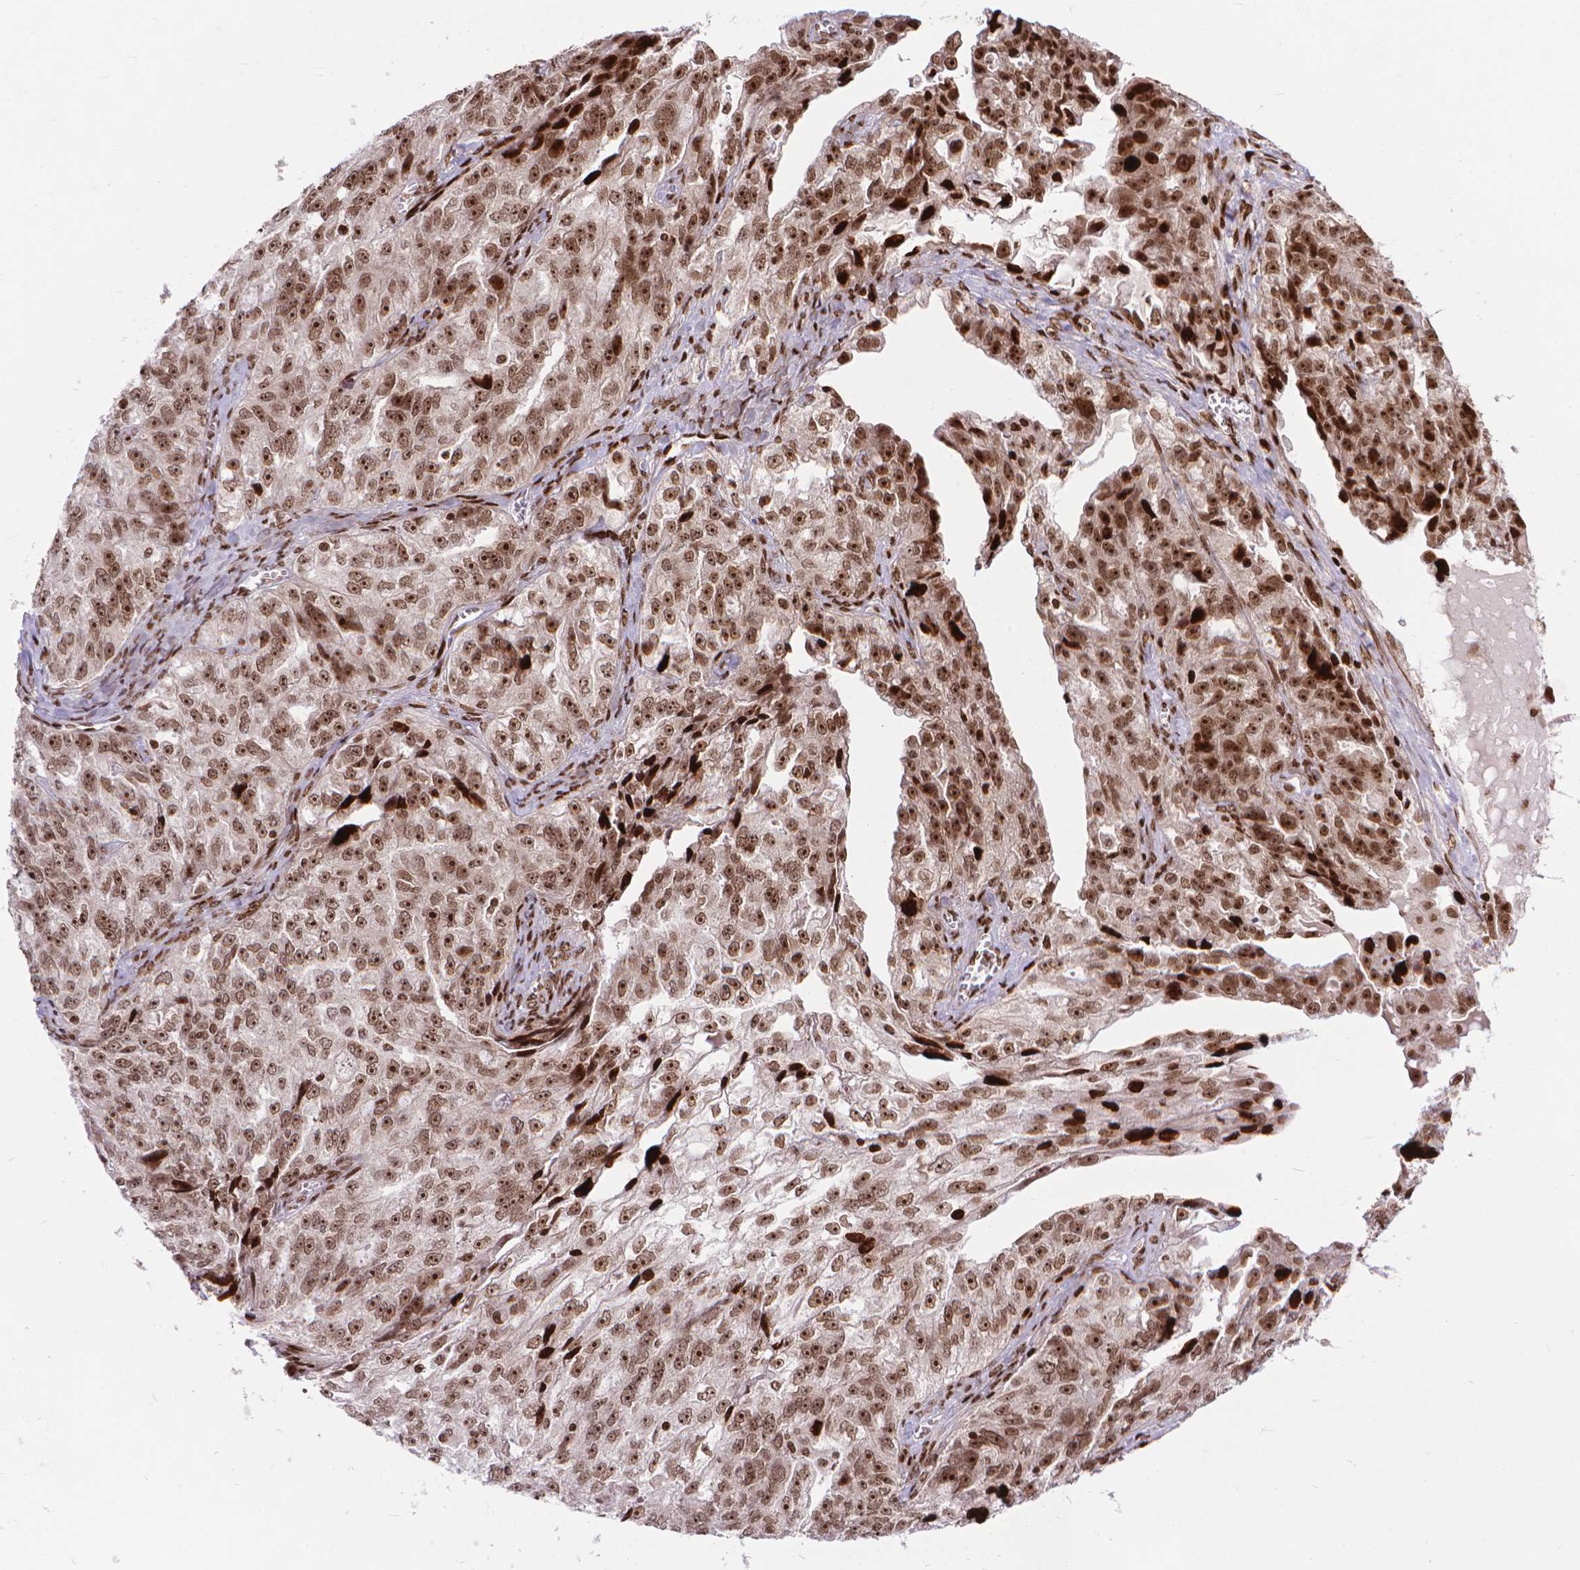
{"staining": {"intensity": "moderate", "quantity": ">75%", "location": "nuclear"}, "tissue": "ovarian cancer", "cell_type": "Tumor cells", "image_type": "cancer", "snomed": [{"axis": "morphology", "description": "Cystadenocarcinoma, serous, NOS"}, {"axis": "topography", "description": "Ovary"}], "caption": "This is a histology image of immunohistochemistry (IHC) staining of serous cystadenocarcinoma (ovarian), which shows moderate positivity in the nuclear of tumor cells.", "gene": "AMER1", "patient": {"sex": "female", "age": 51}}